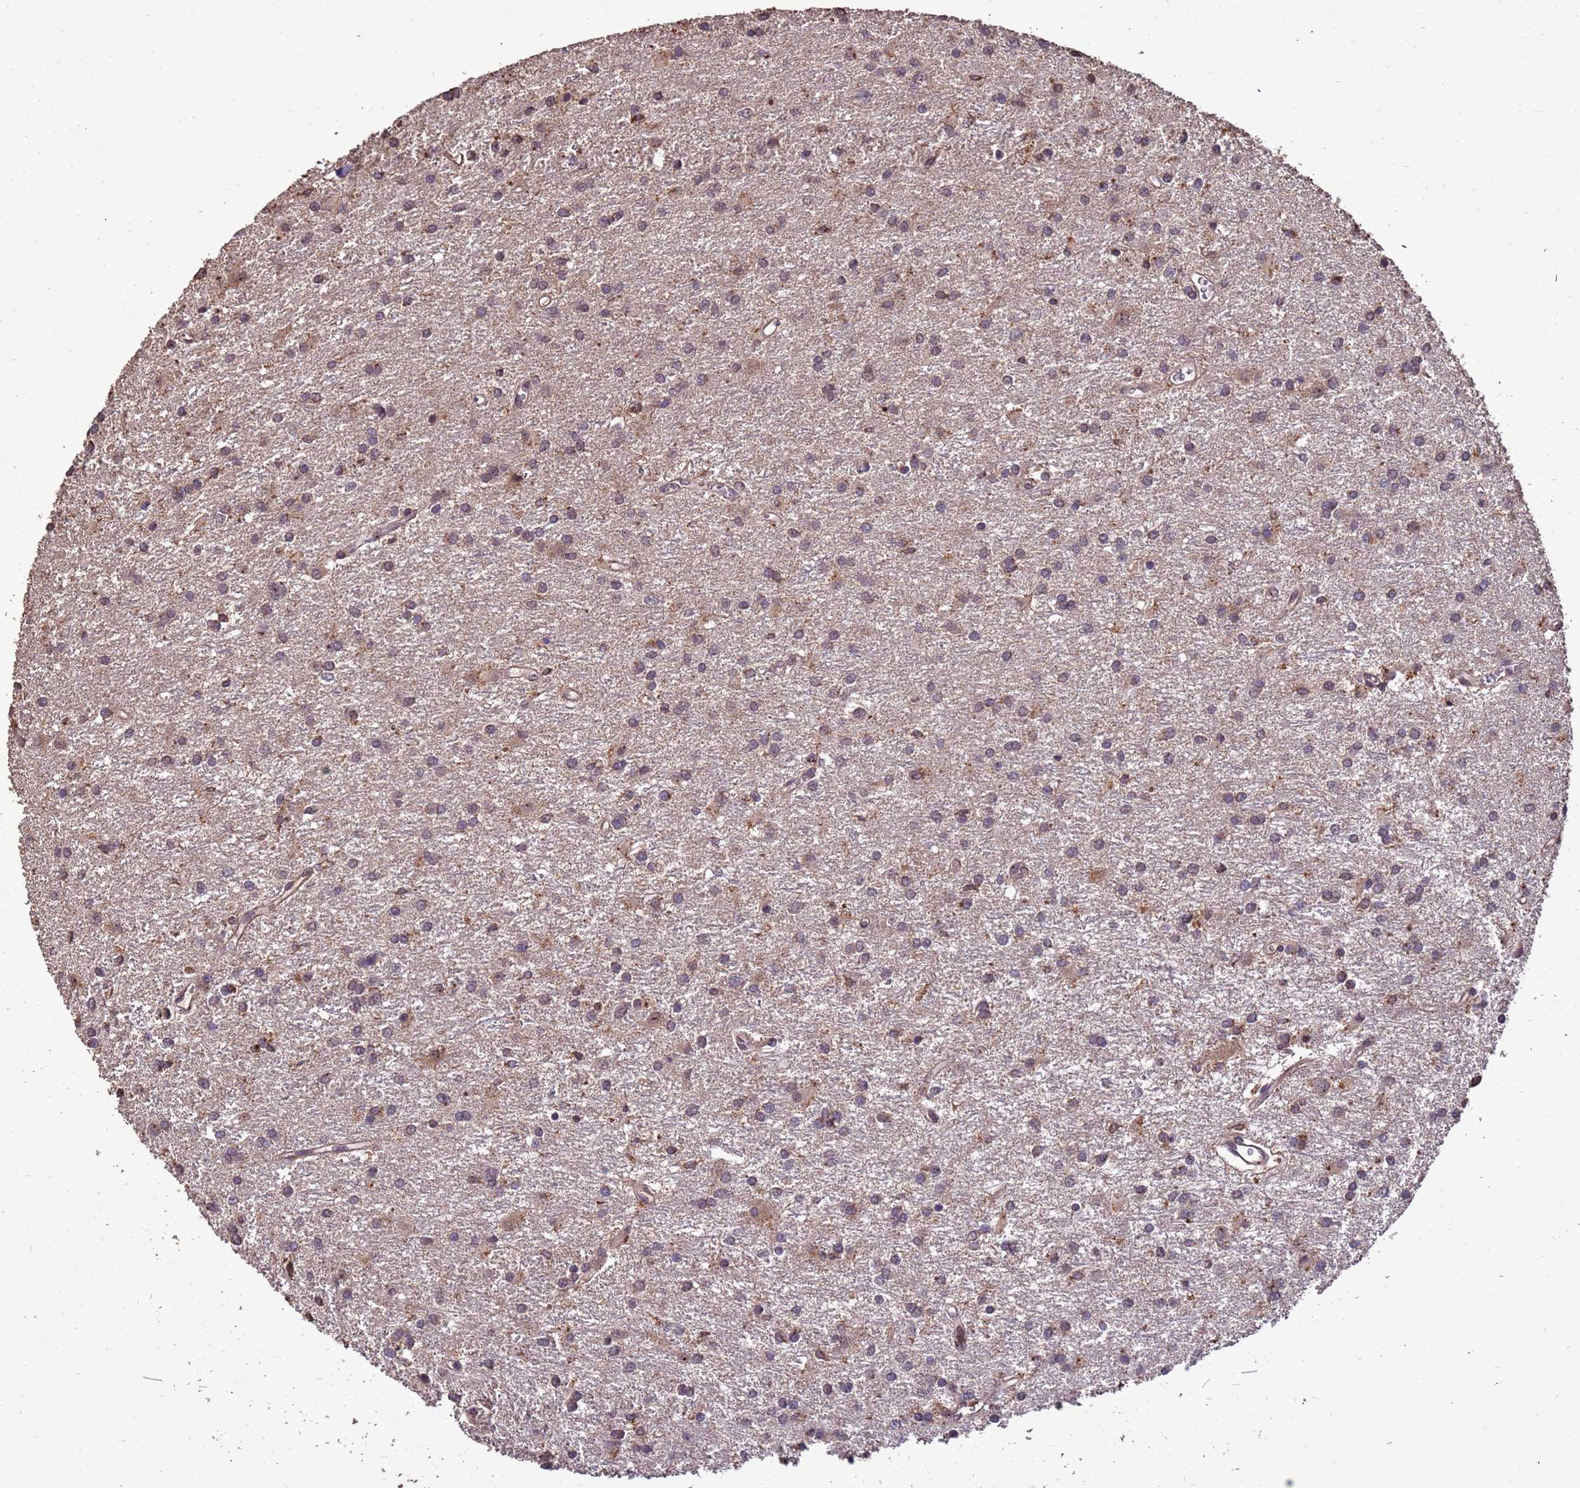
{"staining": {"intensity": "moderate", "quantity": "25%-75%", "location": "cytoplasmic/membranous"}, "tissue": "glioma", "cell_type": "Tumor cells", "image_type": "cancer", "snomed": [{"axis": "morphology", "description": "Glioma, malignant, High grade"}, {"axis": "topography", "description": "Brain"}], "caption": "This micrograph displays high-grade glioma (malignant) stained with IHC to label a protein in brown. The cytoplasmic/membranous of tumor cells show moderate positivity for the protein. Nuclei are counter-stained blue.", "gene": "TOR4A", "patient": {"sex": "female", "age": 50}}